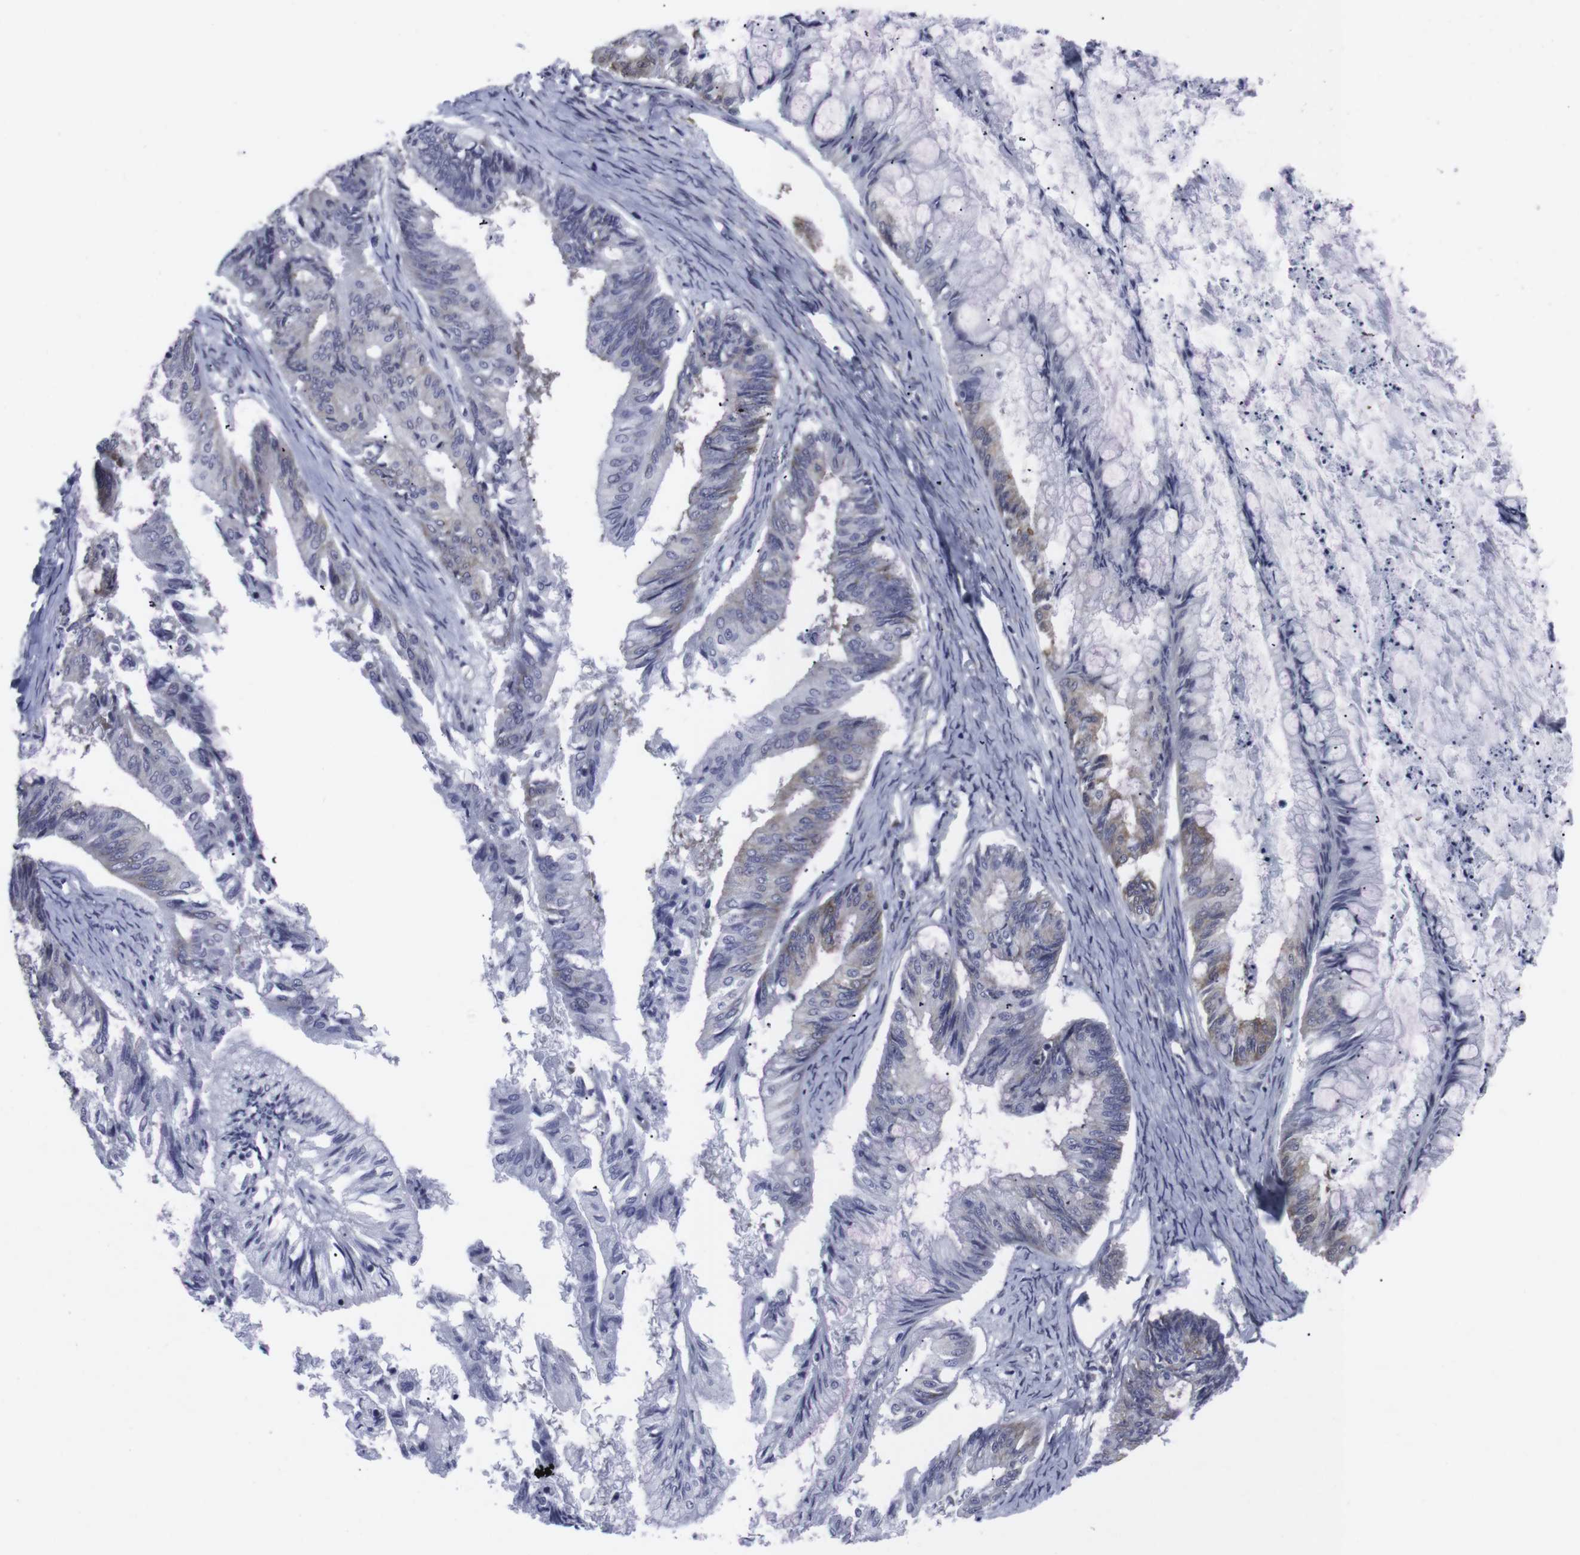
{"staining": {"intensity": "moderate", "quantity": "<25%", "location": "cytoplasmic/membranous"}, "tissue": "ovarian cancer", "cell_type": "Tumor cells", "image_type": "cancer", "snomed": [{"axis": "morphology", "description": "Cystadenocarcinoma, mucinous, NOS"}, {"axis": "topography", "description": "Ovary"}], "caption": "Ovarian cancer (mucinous cystadenocarcinoma) stained for a protein (brown) reveals moderate cytoplasmic/membranous positive positivity in approximately <25% of tumor cells.", "gene": "GEMIN2", "patient": {"sex": "female", "age": 57}}